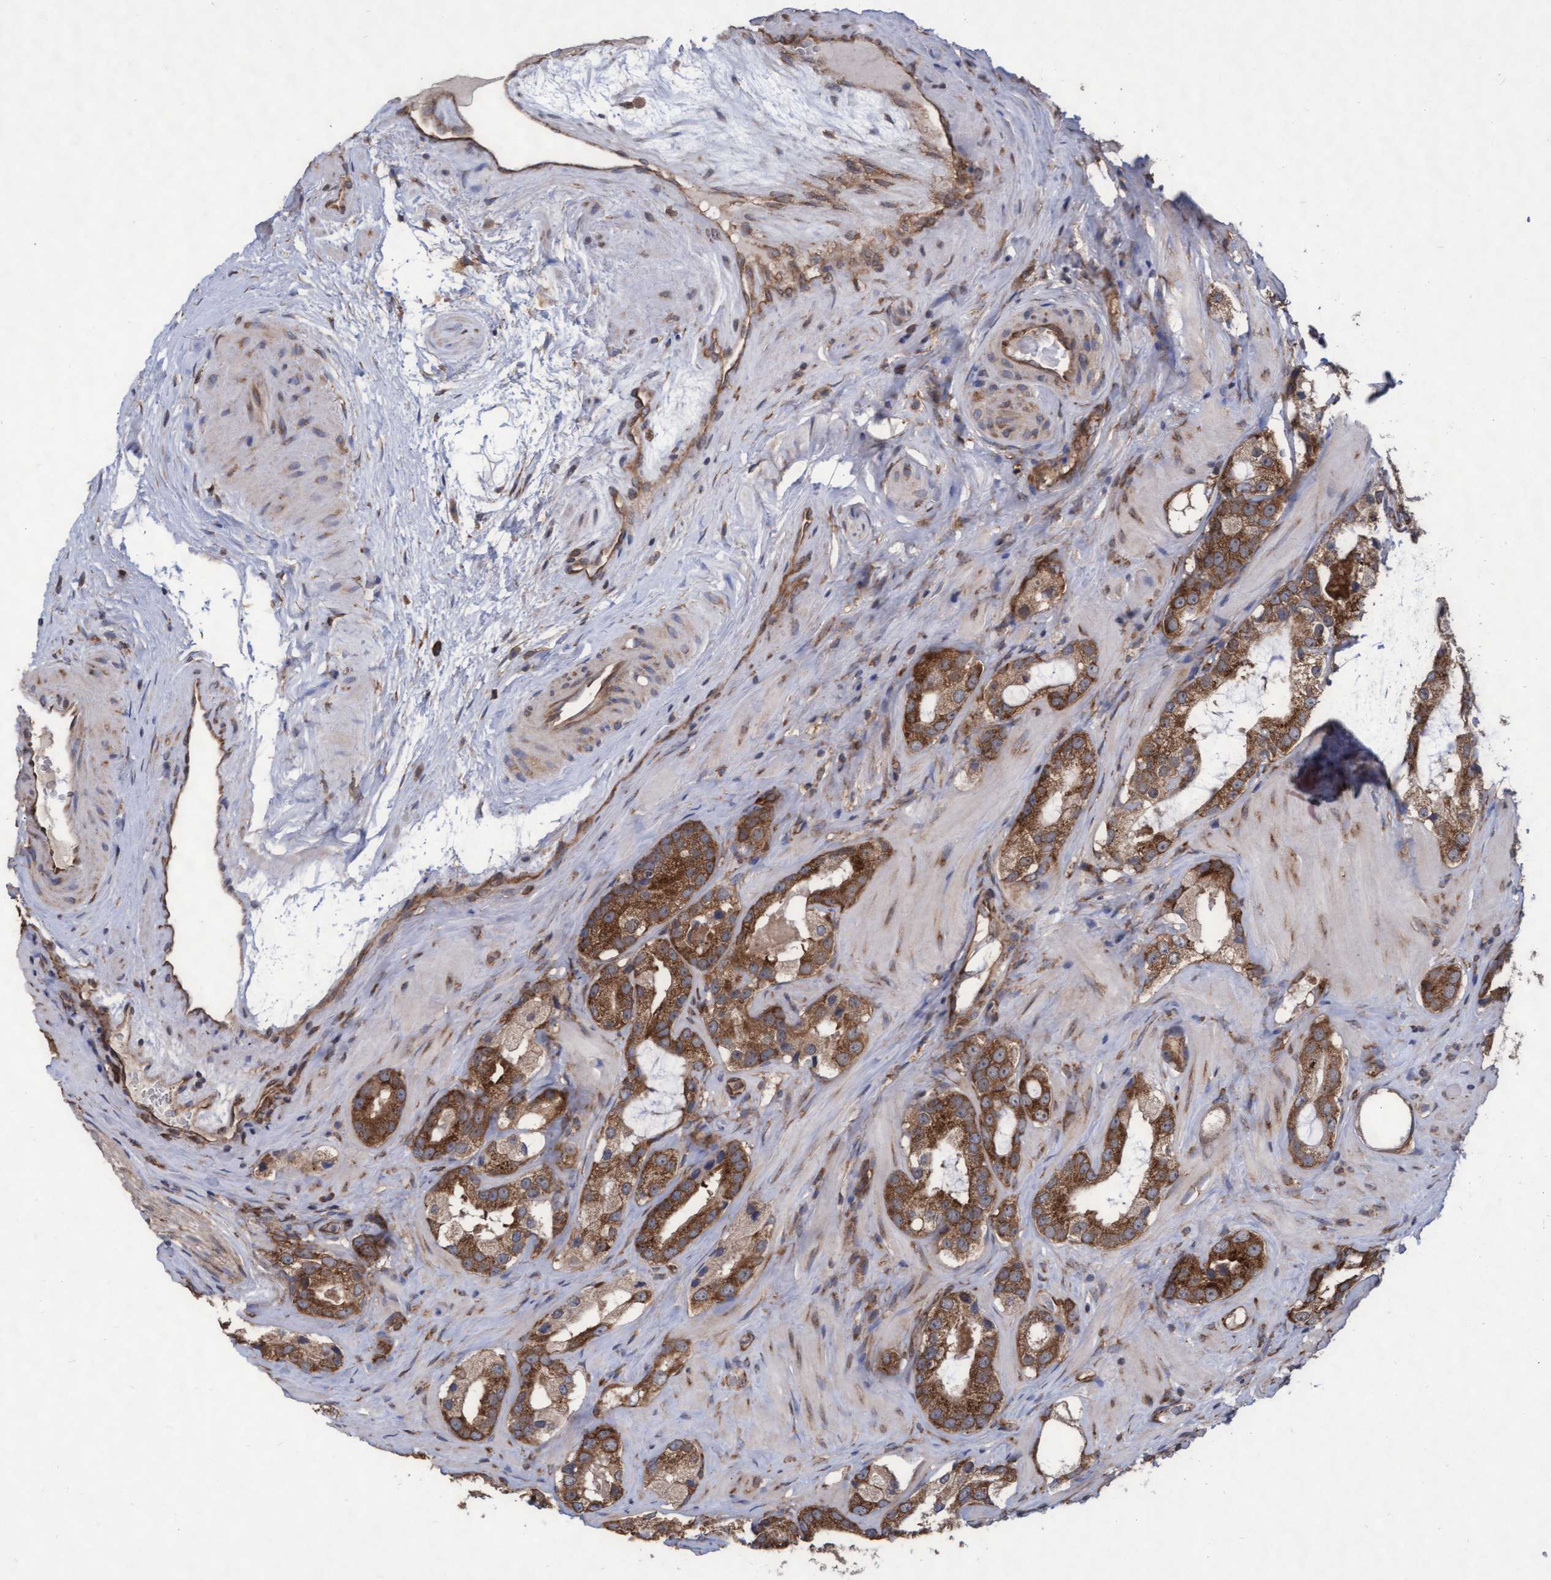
{"staining": {"intensity": "strong", "quantity": ">75%", "location": "cytoplasmic/membranous"}, "tissue": "prostate cancer", "cell_type": "Tumor cells", "image_type": "cancer", "snomed": [{"axis": "morphology", "description": "Adenocarcinoma, High grade"}, {"axis": "topography", "description": "Prostate"}], "caption": "A high-resolution histopathology image shows immunohistochemistry staining of prostate cancer, which displays strong cytoplasmic/membranous staining in approximately >75% of tumor cells. (DAB = brown stain, brightfield microscopy at high magnification).", "gene": "ABCF2", "patient": {"sex": "male", "age": 63}}